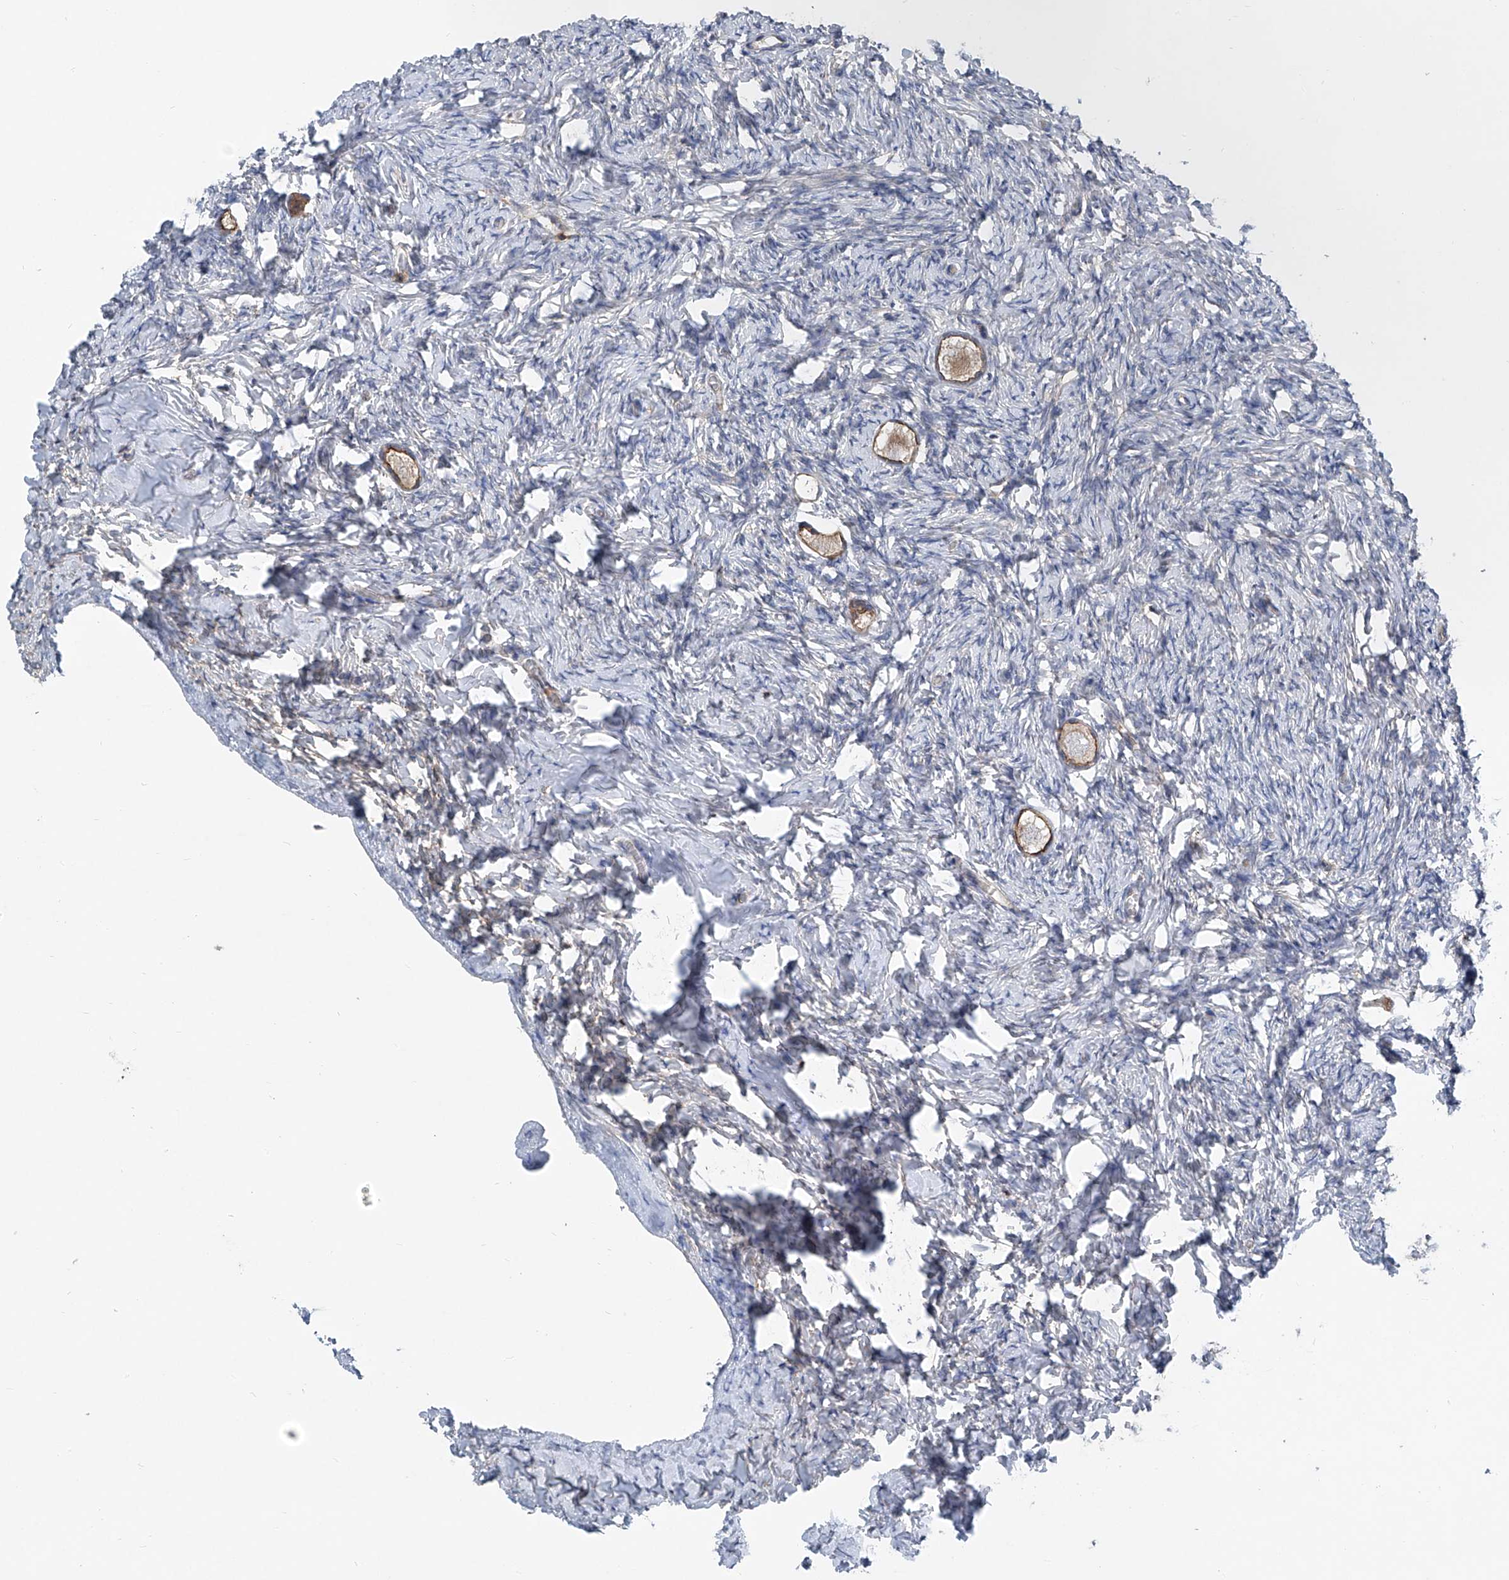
{"staining": {"intensity": "weak", "quantity": ">75%", "location": "cytoplasmic/membranous"}, "tissue": "ovary", "cell_type": "Follicle cells", "image_type": "normal", "snomed": [{"axis": "morphology", "description": "Normal tissue, NOS"}, {"axis": "topography", "description": "Ovary"}], "caption": "Follicle cells display weak cytoplasmic/membranous expression in about >75% of cells in benign ovary.", "gene": "TRIM38", "patient": {"sex": "female", "age": 27}}